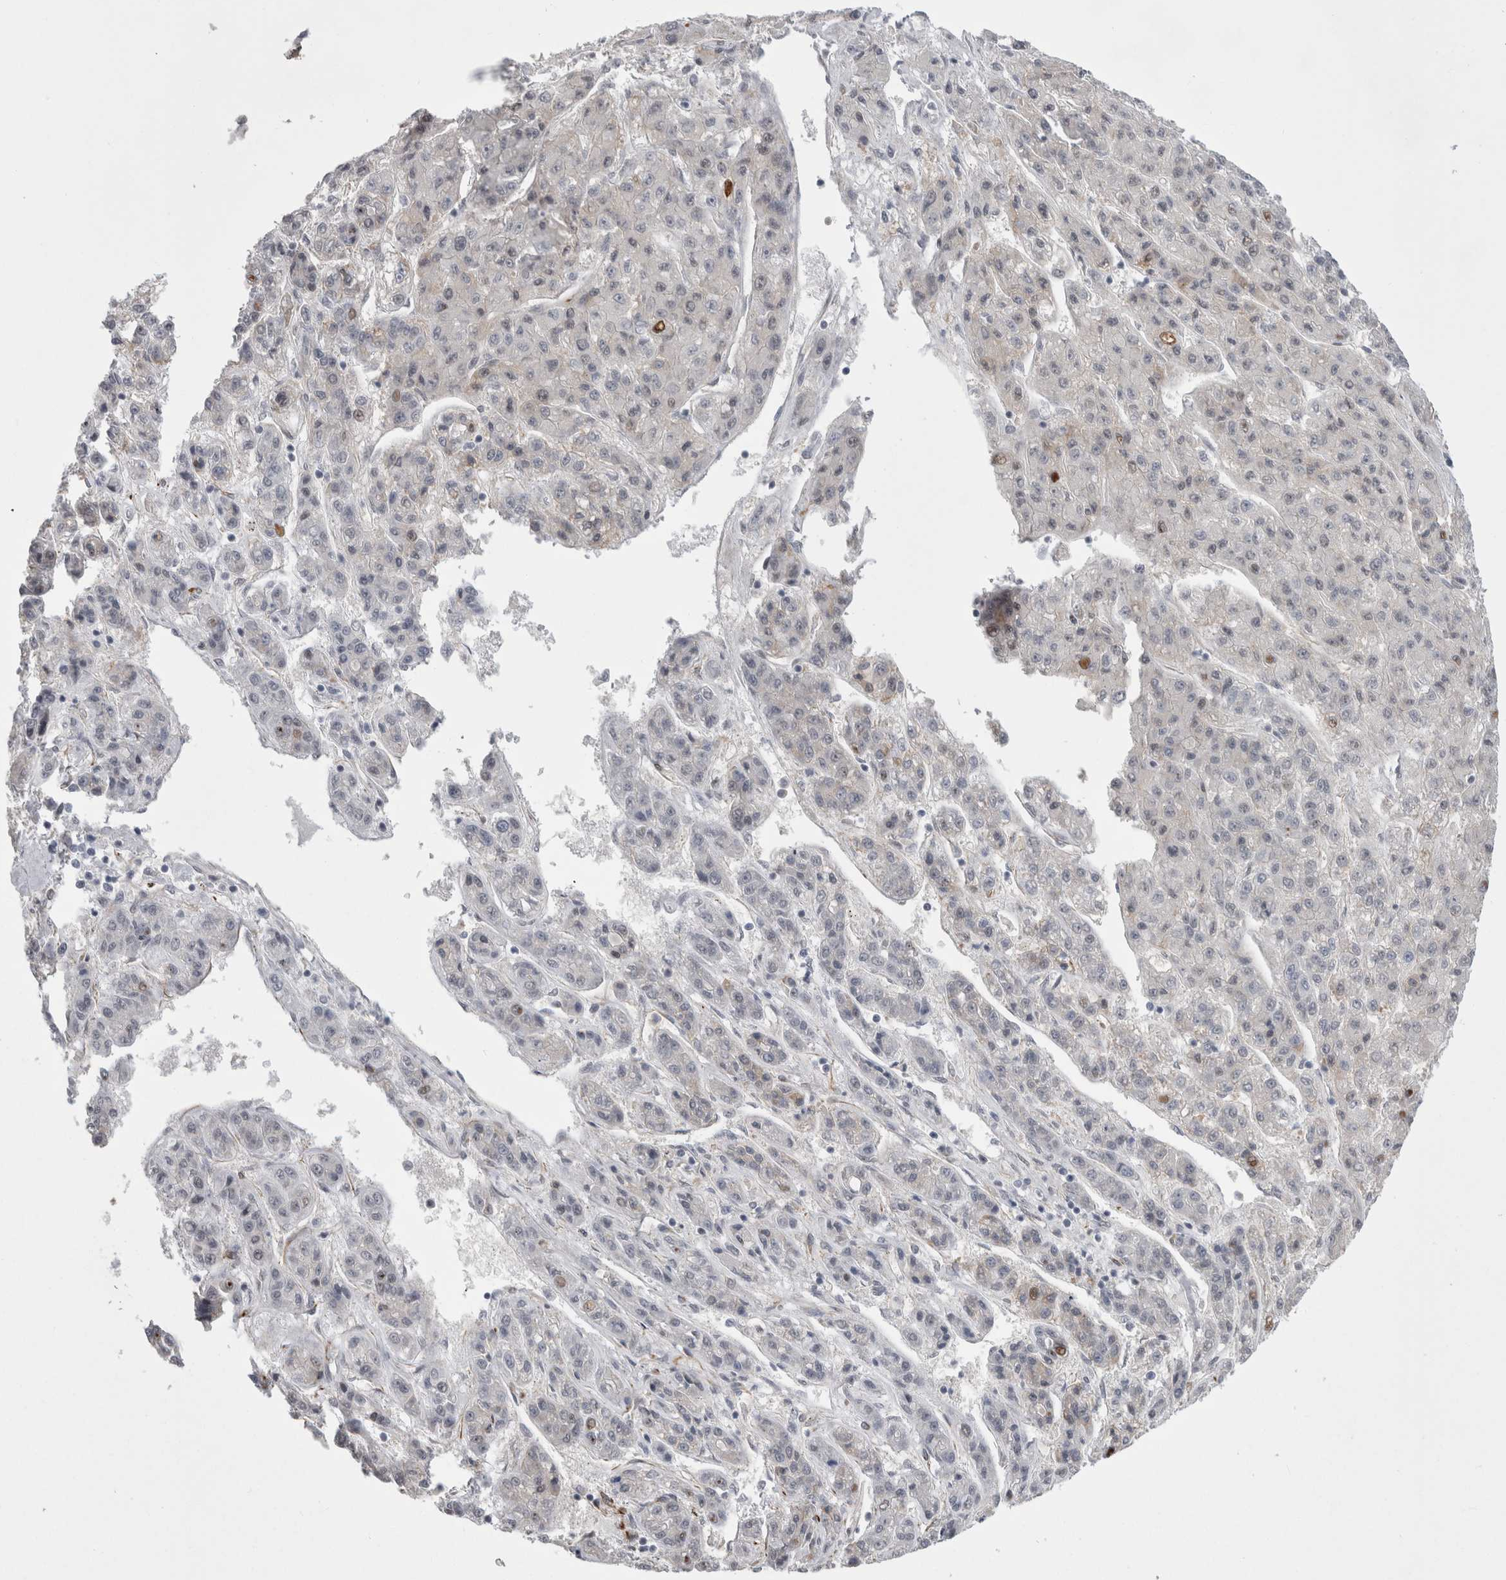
{"staining": {"intensity": "negative", "quantity": "none", "location": "none"}, "tissue": "liver cancer", "cell_type": "Tumor cells", "image_type": "cancer", "snomed": [{"axis": "morphology", "description": "Carcinoma, Hepatocellular, NOS"}, {"axis": "topography", "description": "Liver"}], "caption": "This is an immunohistochemistry (IHC) photomicrograph of liver hepatocellular carcinoma. There is no positivity in tumor cells.", "gene": "FAM83H", "patient": {"sex": "male", "age": 70}}